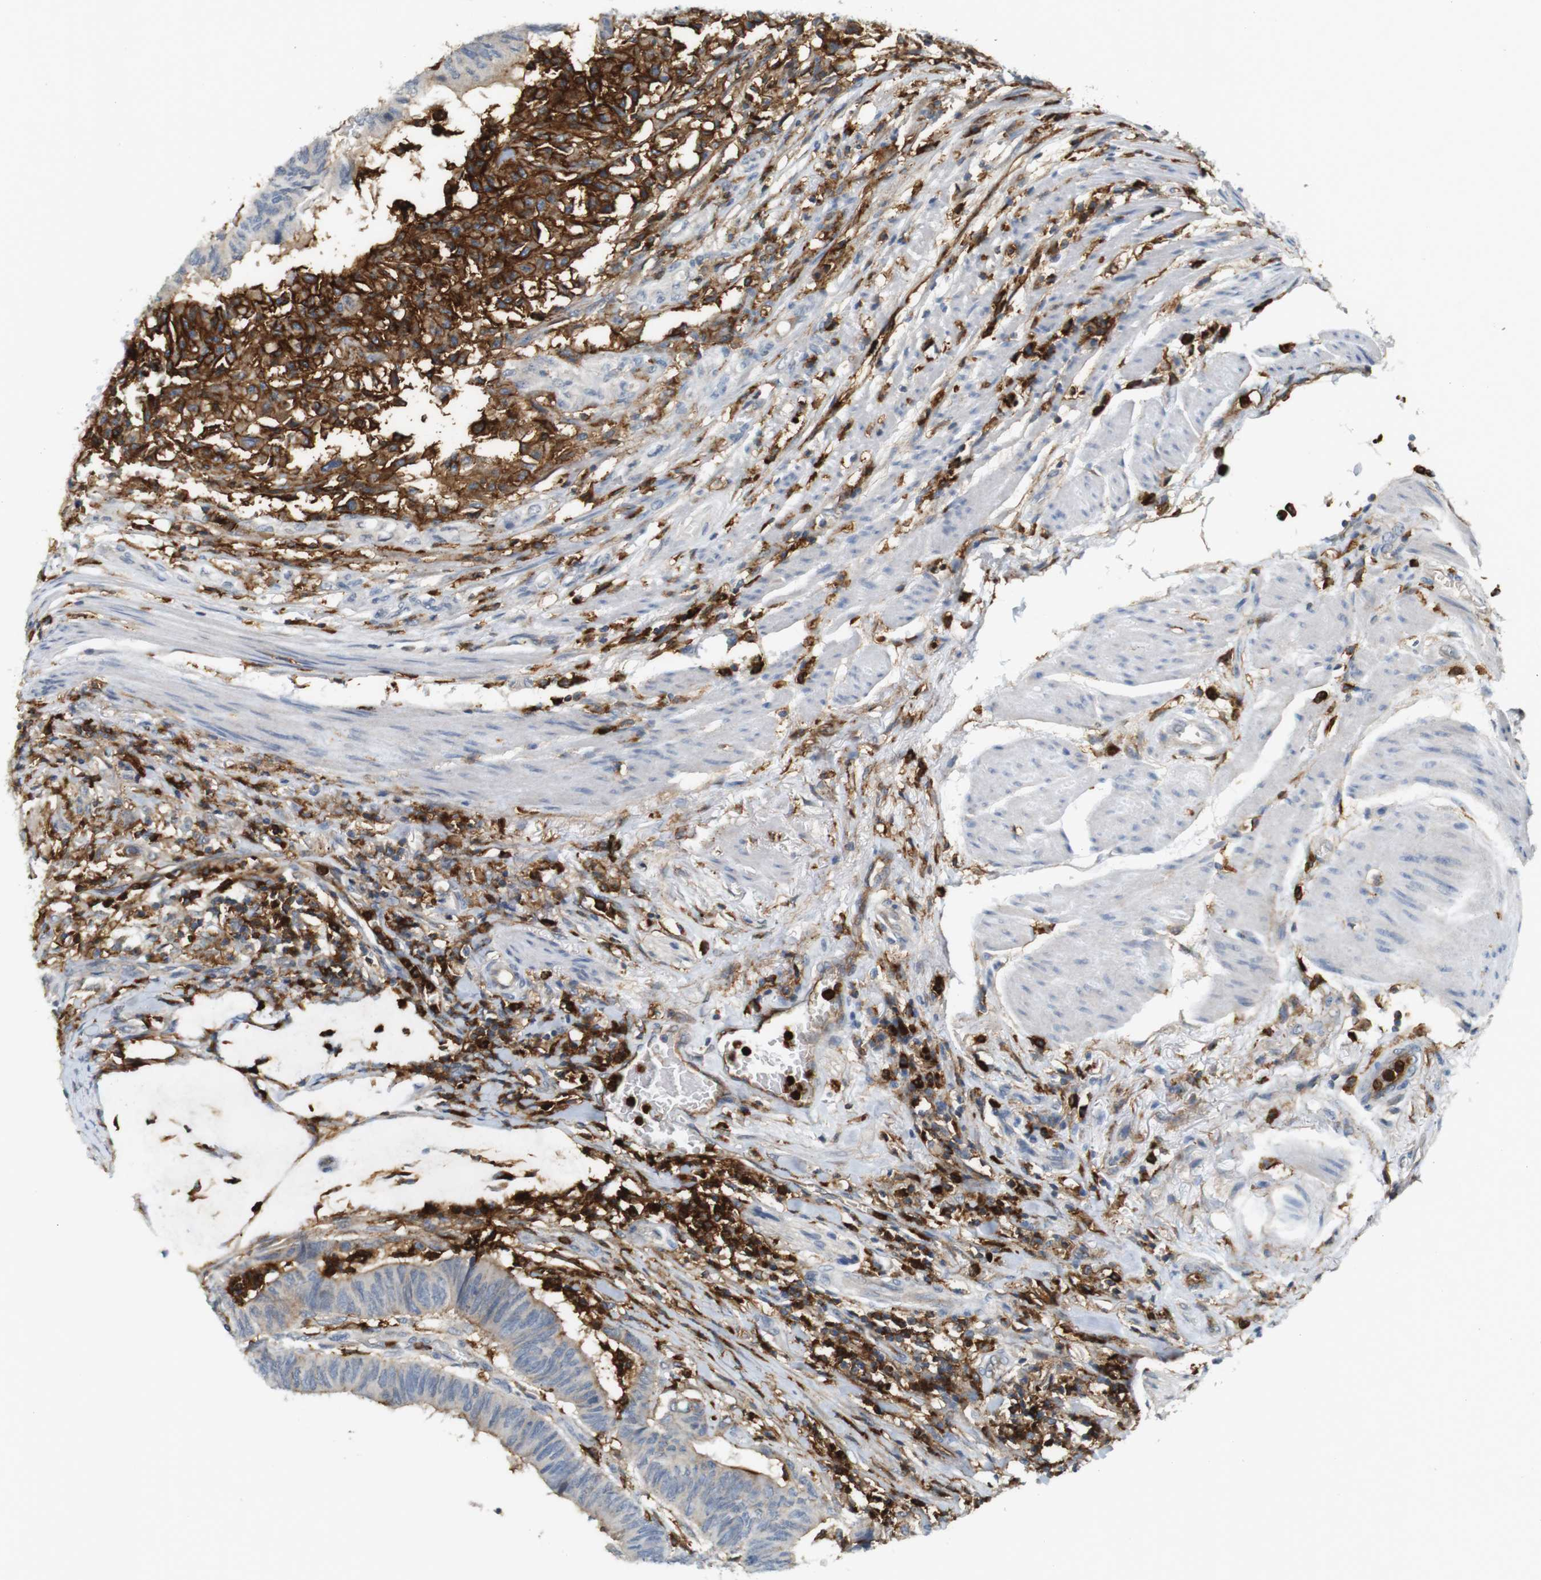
{"staining": {"intensity": "weak", "quantity": "<25%", "location": "cytoplasmic/membranous"}, "tissue": "colorectal cancer", "cell_type": "Tumor cells", "image_type": "cancer", "snomed": [{"axis": "morphology", "description": "Normal tissue, NOS"}, {"axis": "morphology", "description": "Adenocarcinoma, NOS"}, {"axis": "topography", "description": "Rectum"}, {"axis": "topography", "description": "Peripheral nerve tissue"}], "caption": "DAB immunohistochemical staining of colorectal adenocarcinoma demonstrates no significant positivity in tumor cells.", "gene": "SIRPA", "patient": {"sex": "male", "age": 92}}